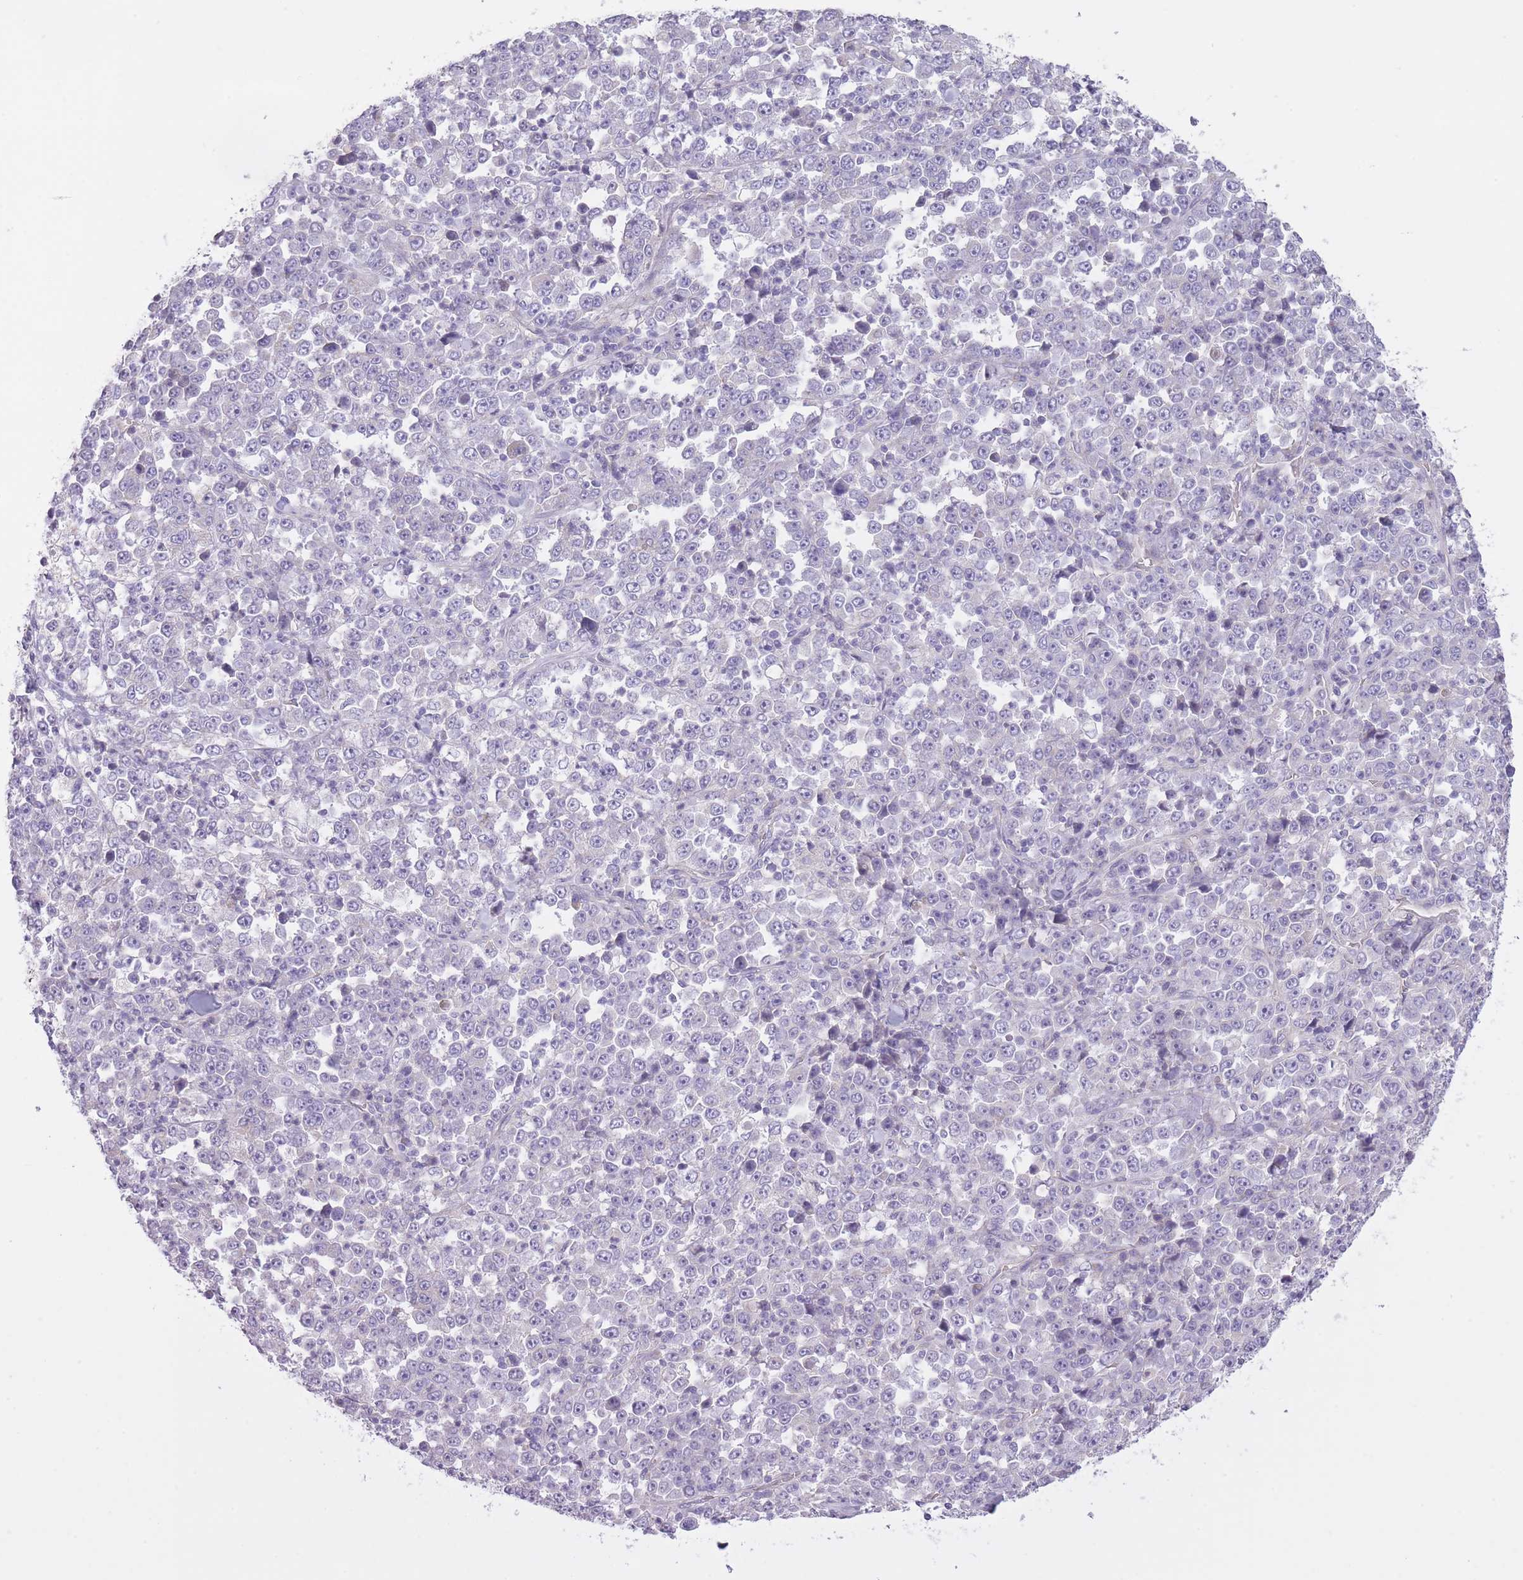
{"staining": {"intensity": "negative", "quantity": "none", "location": "none"}, "tissue": "stomach cancer", "cell_type": "Tumor cells", "image_type": "cancer", "snomed": [{"axis": "morphology", "description": "Normal tissue, NOS"}, {"axis": "morphology", "description": "Adenocarcinoma, NOS"}, {"axis": "topography", "description": "Stomach, upper"}, {"axis": "topography", "description": "Stomach"}], "caption": "Immunohistochemistry (IHC) photomicrograph of neoplastic tissue: stomach cancer (adenocarcinoma) stained with DAB reveals no significant protein staining in tumor cells.", "gene": "REV1", "patient": {"sex": "male", "age": 59}}